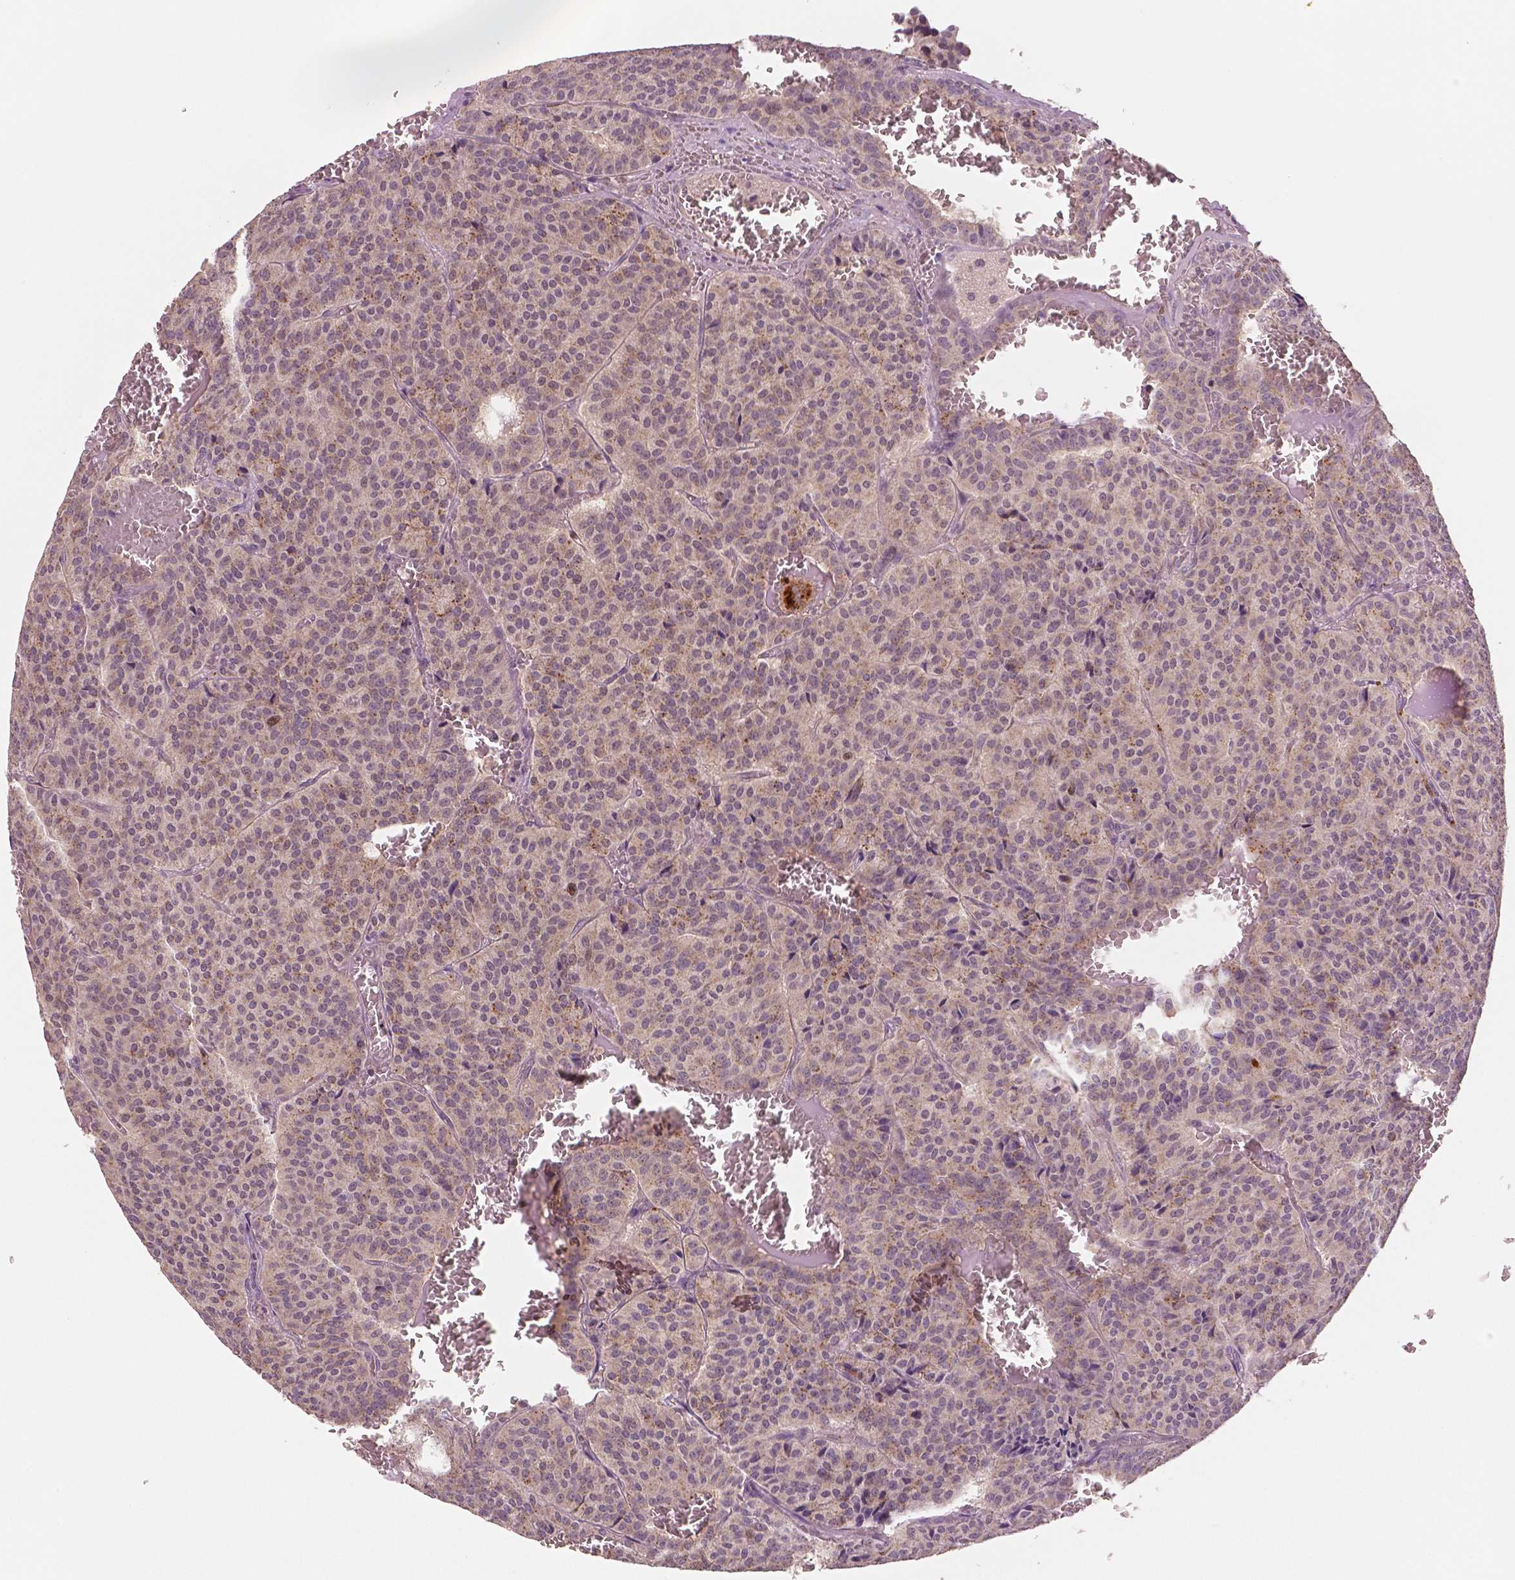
{"staining": {"intensity": "weak", "quantity": "25%-75%", "location": "cytoplasmic/membranous,nuclear"}, "tissue": "carcinoid", "cell_type": "Tumor cells", "image_type": "cancer", "snomed": [{"axis": "morphology", "description": "Carcinoid, malignant, NOS"}, {"axis": "topography", "description": "Lung"}], "caption": "An image of carcinoid stained for a protein demonstrates weak cytoplasmic/membranous and nuclear brown staining in tumor cells.", "gene": "MKI67", "patient": {"sex": "male", "age": 70}}